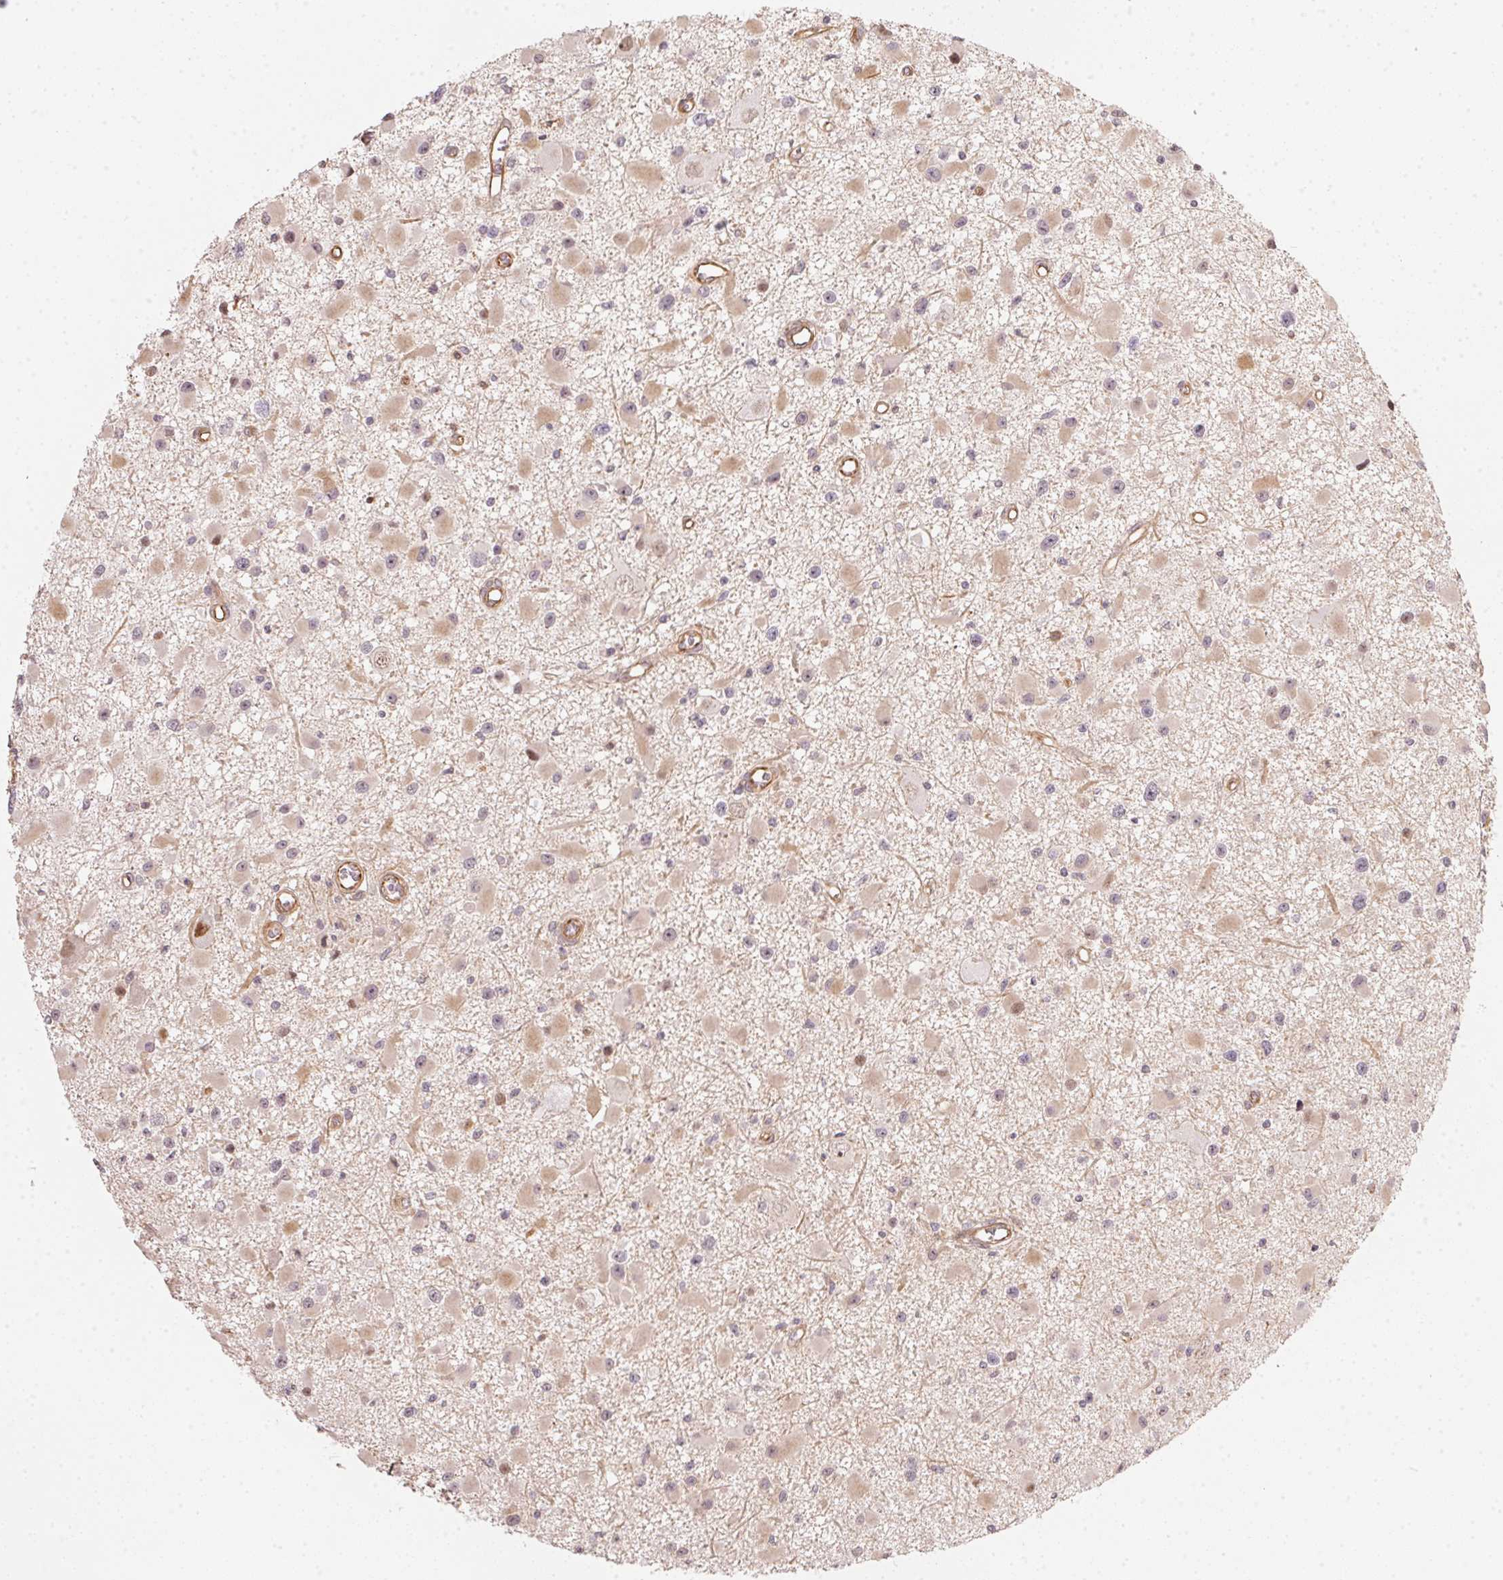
{"staining": {"intensity": "weak", "quantity": "<25%", "location": "cytoplasmic/membranous"}, "tissue": "glioma", "cell_type": "Tumor cells", "image_type": "cancer", "snomed": [{"axis": "morphology", "description": "Glioma, malignant, High grade"}, {"axis": "topography", "description": "Brain"}], "caption": "This is a micrograph of immunohistochemistry staining of glioma, which shows no staining in tumor cells. (Brightfield microscopy of DAB (3,3'-diaminobenzidine) immunohistochemistry at high magnification).", "gene": "FOXR2", "patient": {"sex": "male", "age": 54}}